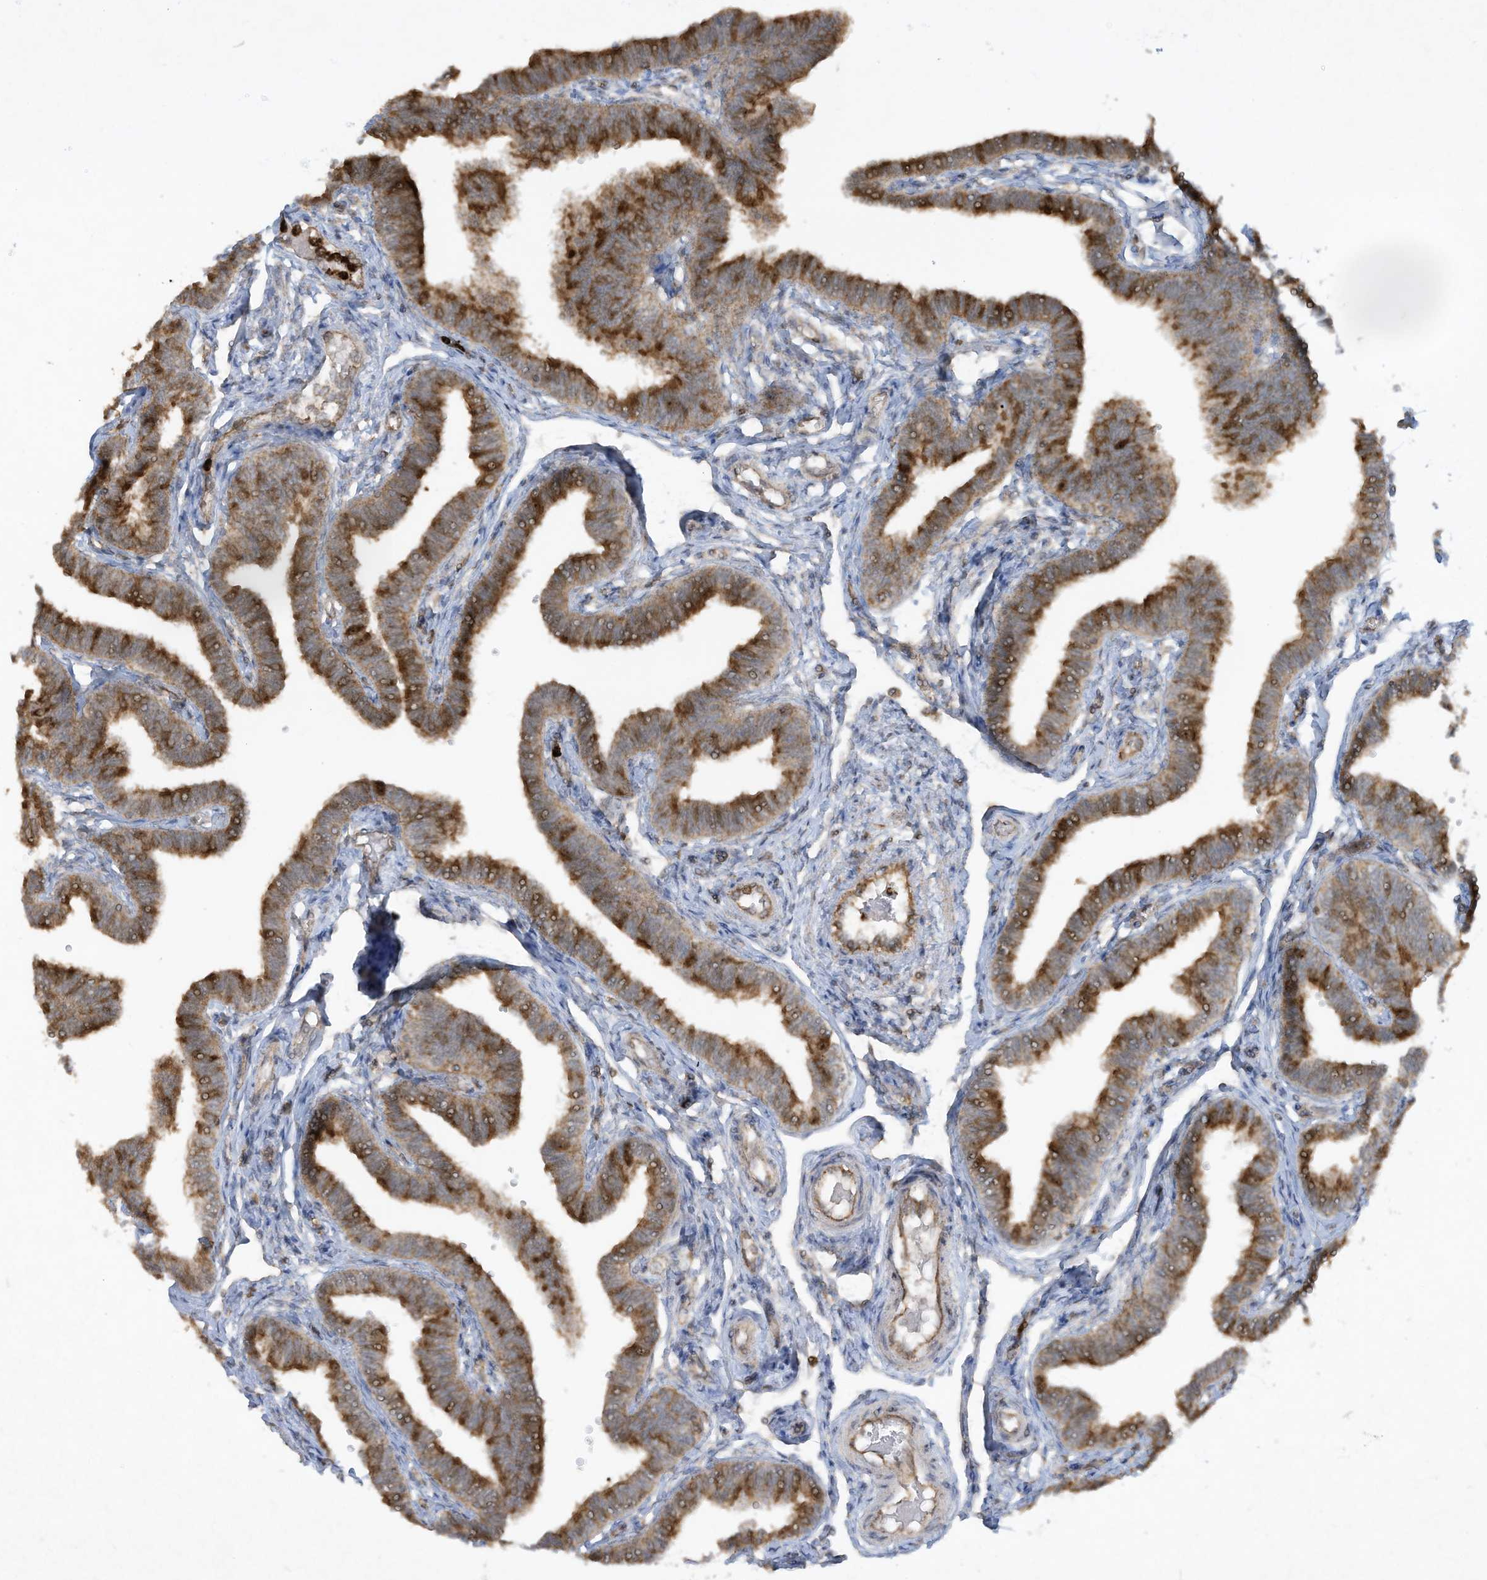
{"staining": {"intensity": "strong", "quantity": ">75%", "location": "cytoplasmic/membranous"}, "tissue": "fallopian tube", "cell_type": "Glandular cells", "image_type": "normal", "snomed": [{"axis": "morphology", "description": "Normal tissue, NOS"}, {"axis": "topography", "description": "Fallopian tube"}, {"axis": "topography", "description": "Ovary"}], "caption": "A high amount of strong cytoplasmic/membranous expression is seen in approximately >75% of glandular cells in benign fallopian tube.", "gene": "CHRNA4", "patient": {"sex": "female", "age": 23}}